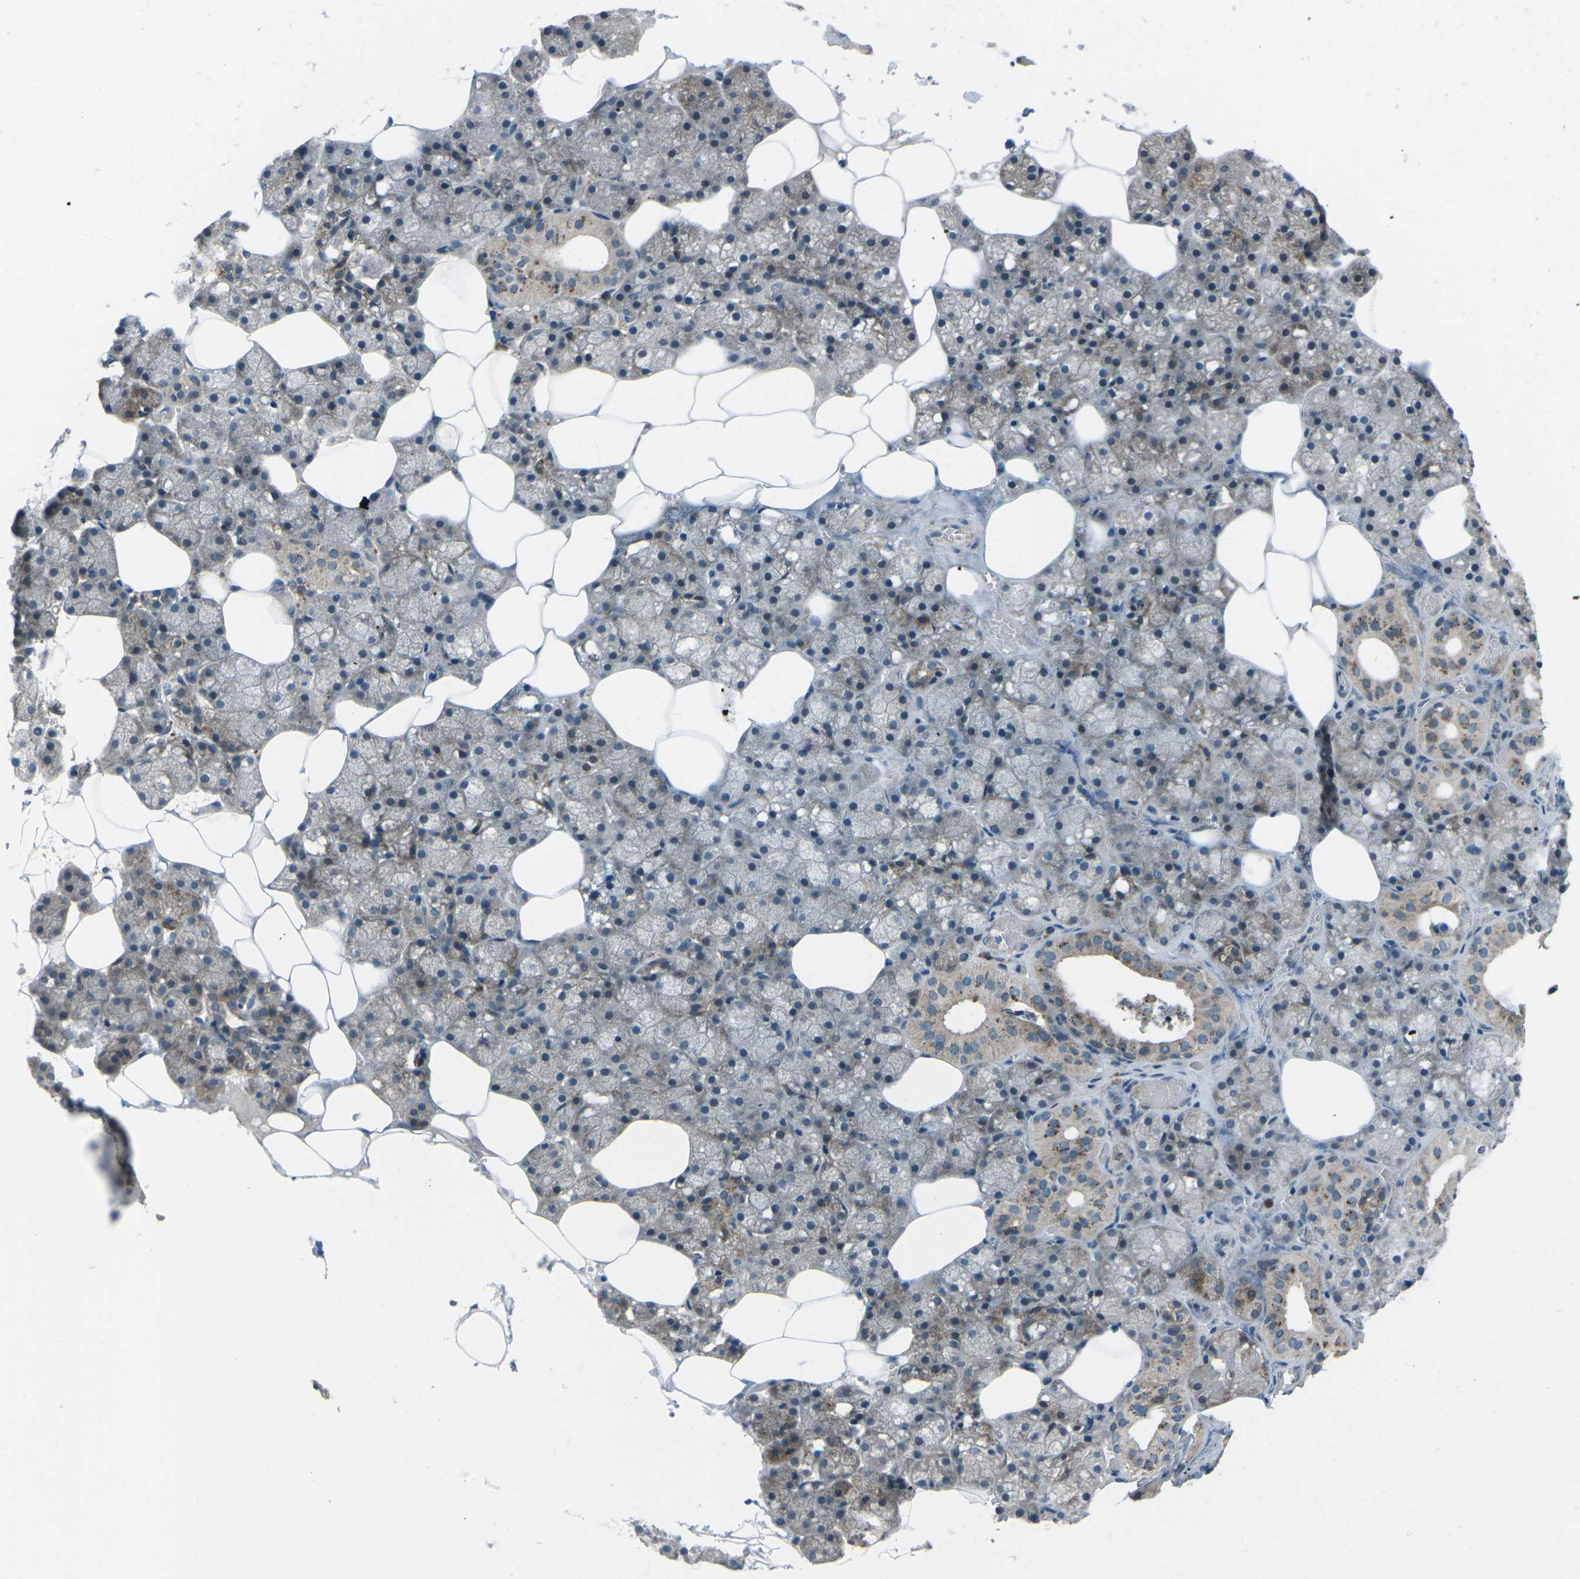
{"staining": {"intensity": "moderate", "quantity": "25%-75%", "location": "cytoplasmic/membranous"}, "tissue": "salivary gland", "cell_type": "Glandular cells", "image_type": "normal", "snomed": [{"axis": "morphology", "description": "Normal tissue, NOS"}, {"axis": "topography", "description": "Salivary gland"}], "caption": "Moderate cytoplasmic/membranous protein staining is appreciated in approximately 25%-75% of glandular cells in salivary gland. The staining was performed using DAB (3,3'-diaminobenzidine), with brown indicating positive protein expression. Nuclei are stained blue with hematoxylin.", "gene": "CDK16", "patient": {"sex": "male", "age": 62}}